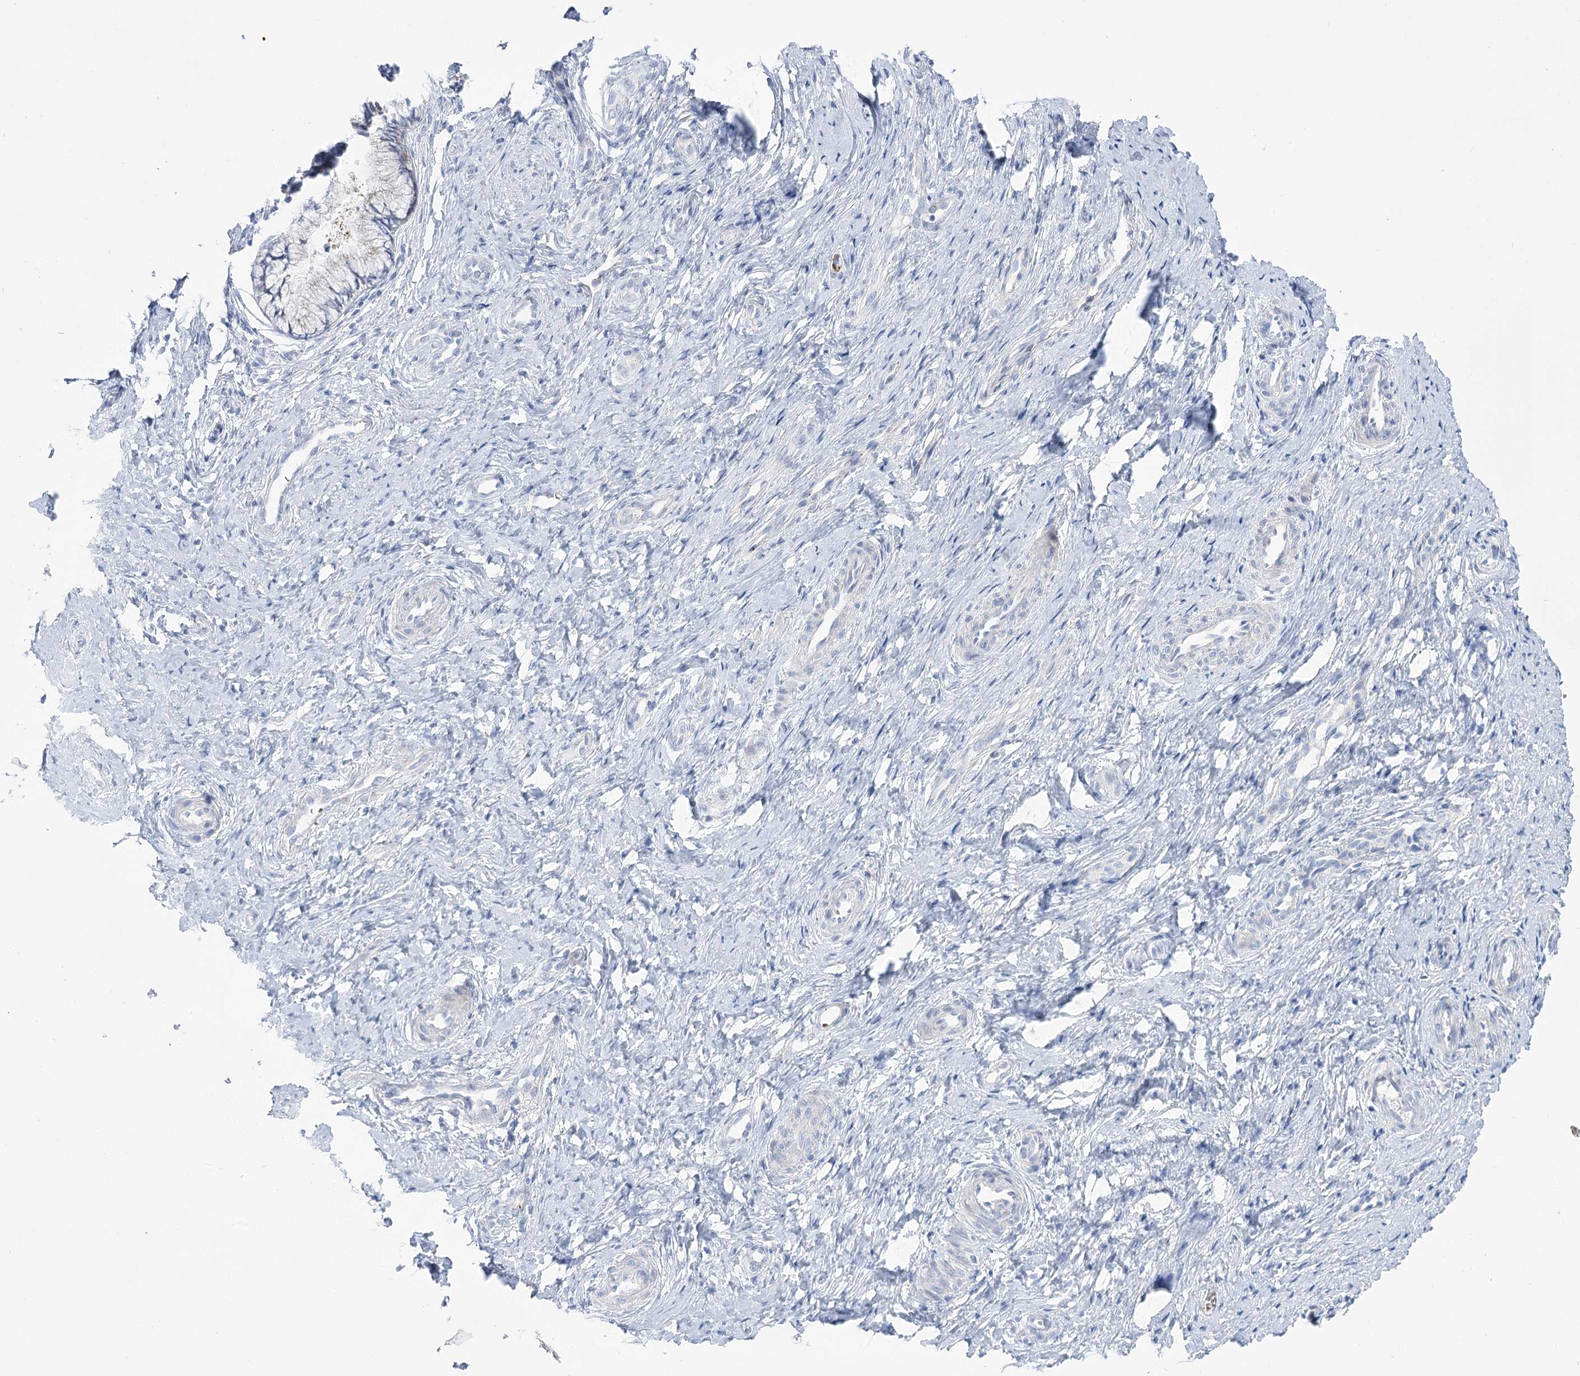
{"staining": {"intensity": "moderate", "quantity": "<25%", "location": "cytoplasmic/membranous"}, "tissue": "cervix", "cell_type": "Glandular cells", "image_type": "normal", "snomed": [{"axis": "morphology", "description": "Normal tissue, NOS"}, {"axis": "topography", "description": "Cervix"}], "caption": "The histopathology image shows staining of normal cervix, revealing moderate cytoplasmic/membranous protein positivity (brown color) within glandular cells. (DAB (3,3'-diaminobenzidine) = brown stain, brightfield microscopy at high magnification).", "gene": "SIAE", "patient": {"sex": "female", "age": 36}}